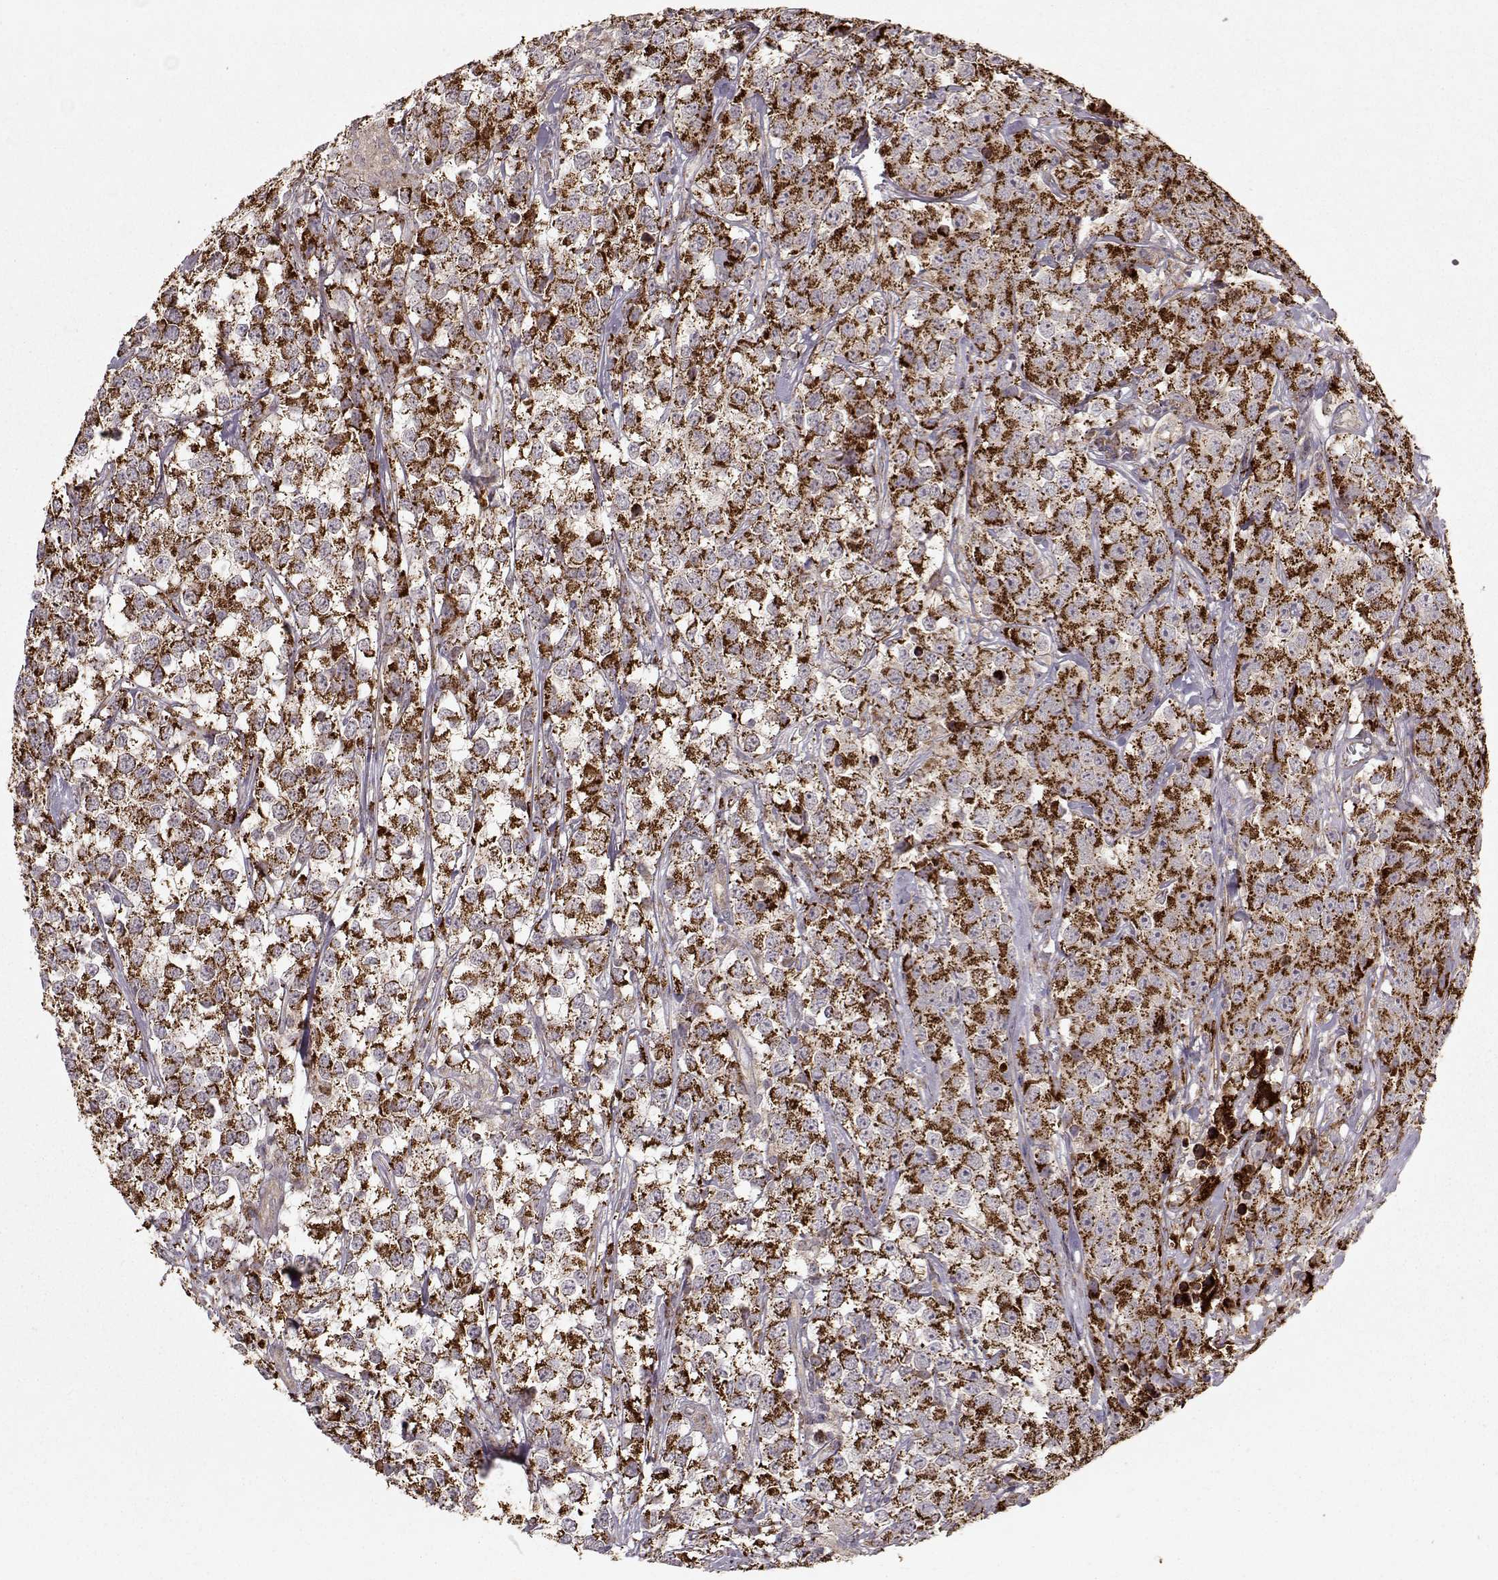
{"staining": {"intensity": "strong", "quantity": ">75%", "location": "cytoplasmic/membranous"}, "tissue": "testis cancer", "cell_type": "Tumor cells", "image_type": "cancer", "snomed": [{"axis": "morphology", "description": "Seminoma, NOS"}, {"axis": "topography", "description": "Testis"}], "caption": "Tumor cells reveal strong cytoplasmic/membranous expression in about >75% of cells in seminoma (testis). Nuclei are stained in blue.", "gene": "CMTM3", "patient": {"sex": "male", "age": 59}}